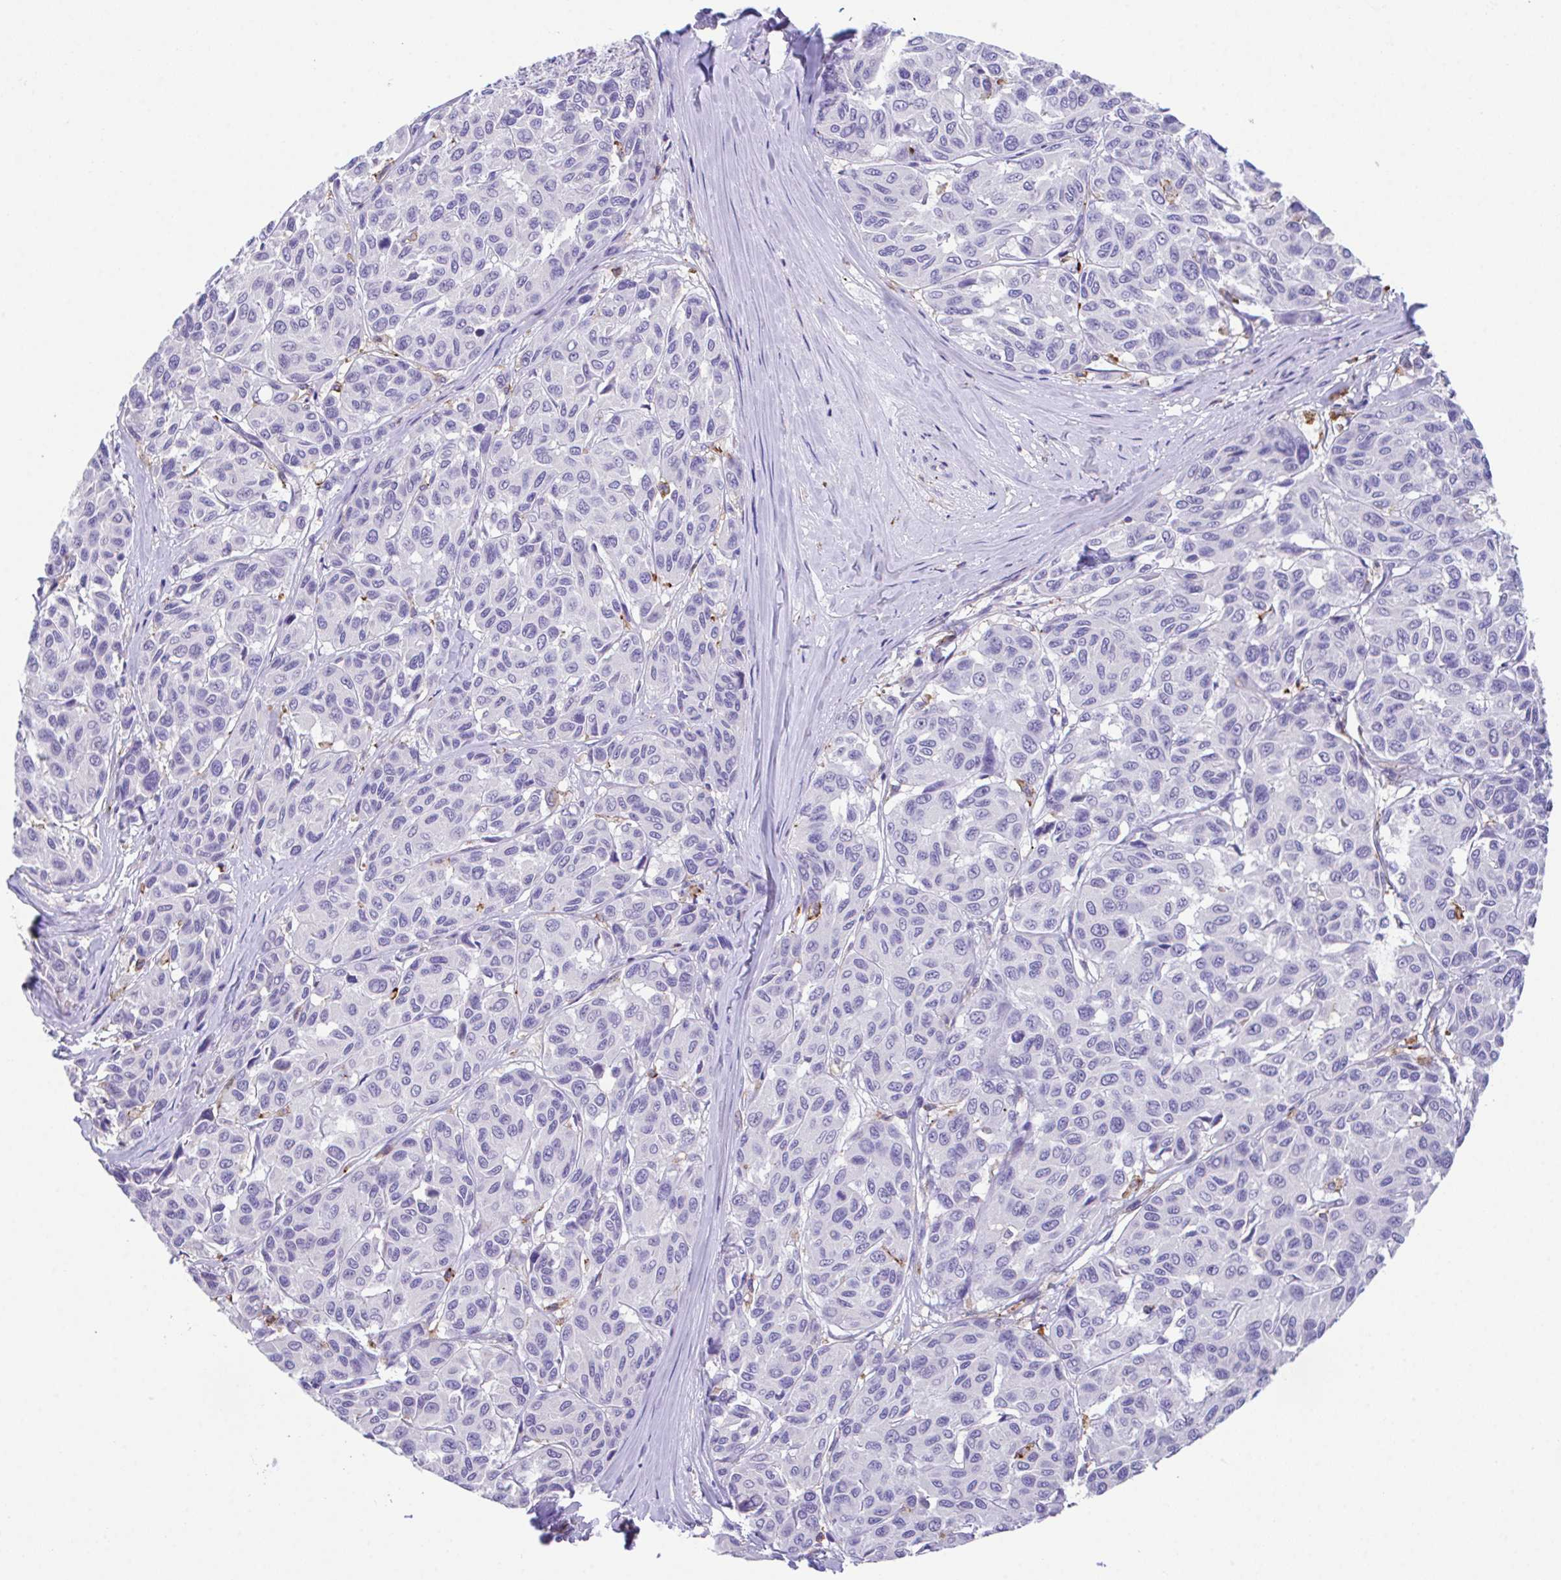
{"staining": {"intensity": "negative", "quantity": "none", "location": "none"}, "tissue": "melanoma", "cell_type": "Tumor cells", "image_type": "cancer", "snomed": [{"axis": "morphology", "description": "Malignant melanoma, NOS"}, {"axis": "topography", "description": "Skin"}], "caption": "High power microscopy micrograph of an IHC image of melanoma, revealing no significant expression in tumor cells.", "gene": "HACD4", "patient": {"sex": "female", "age": 66}}